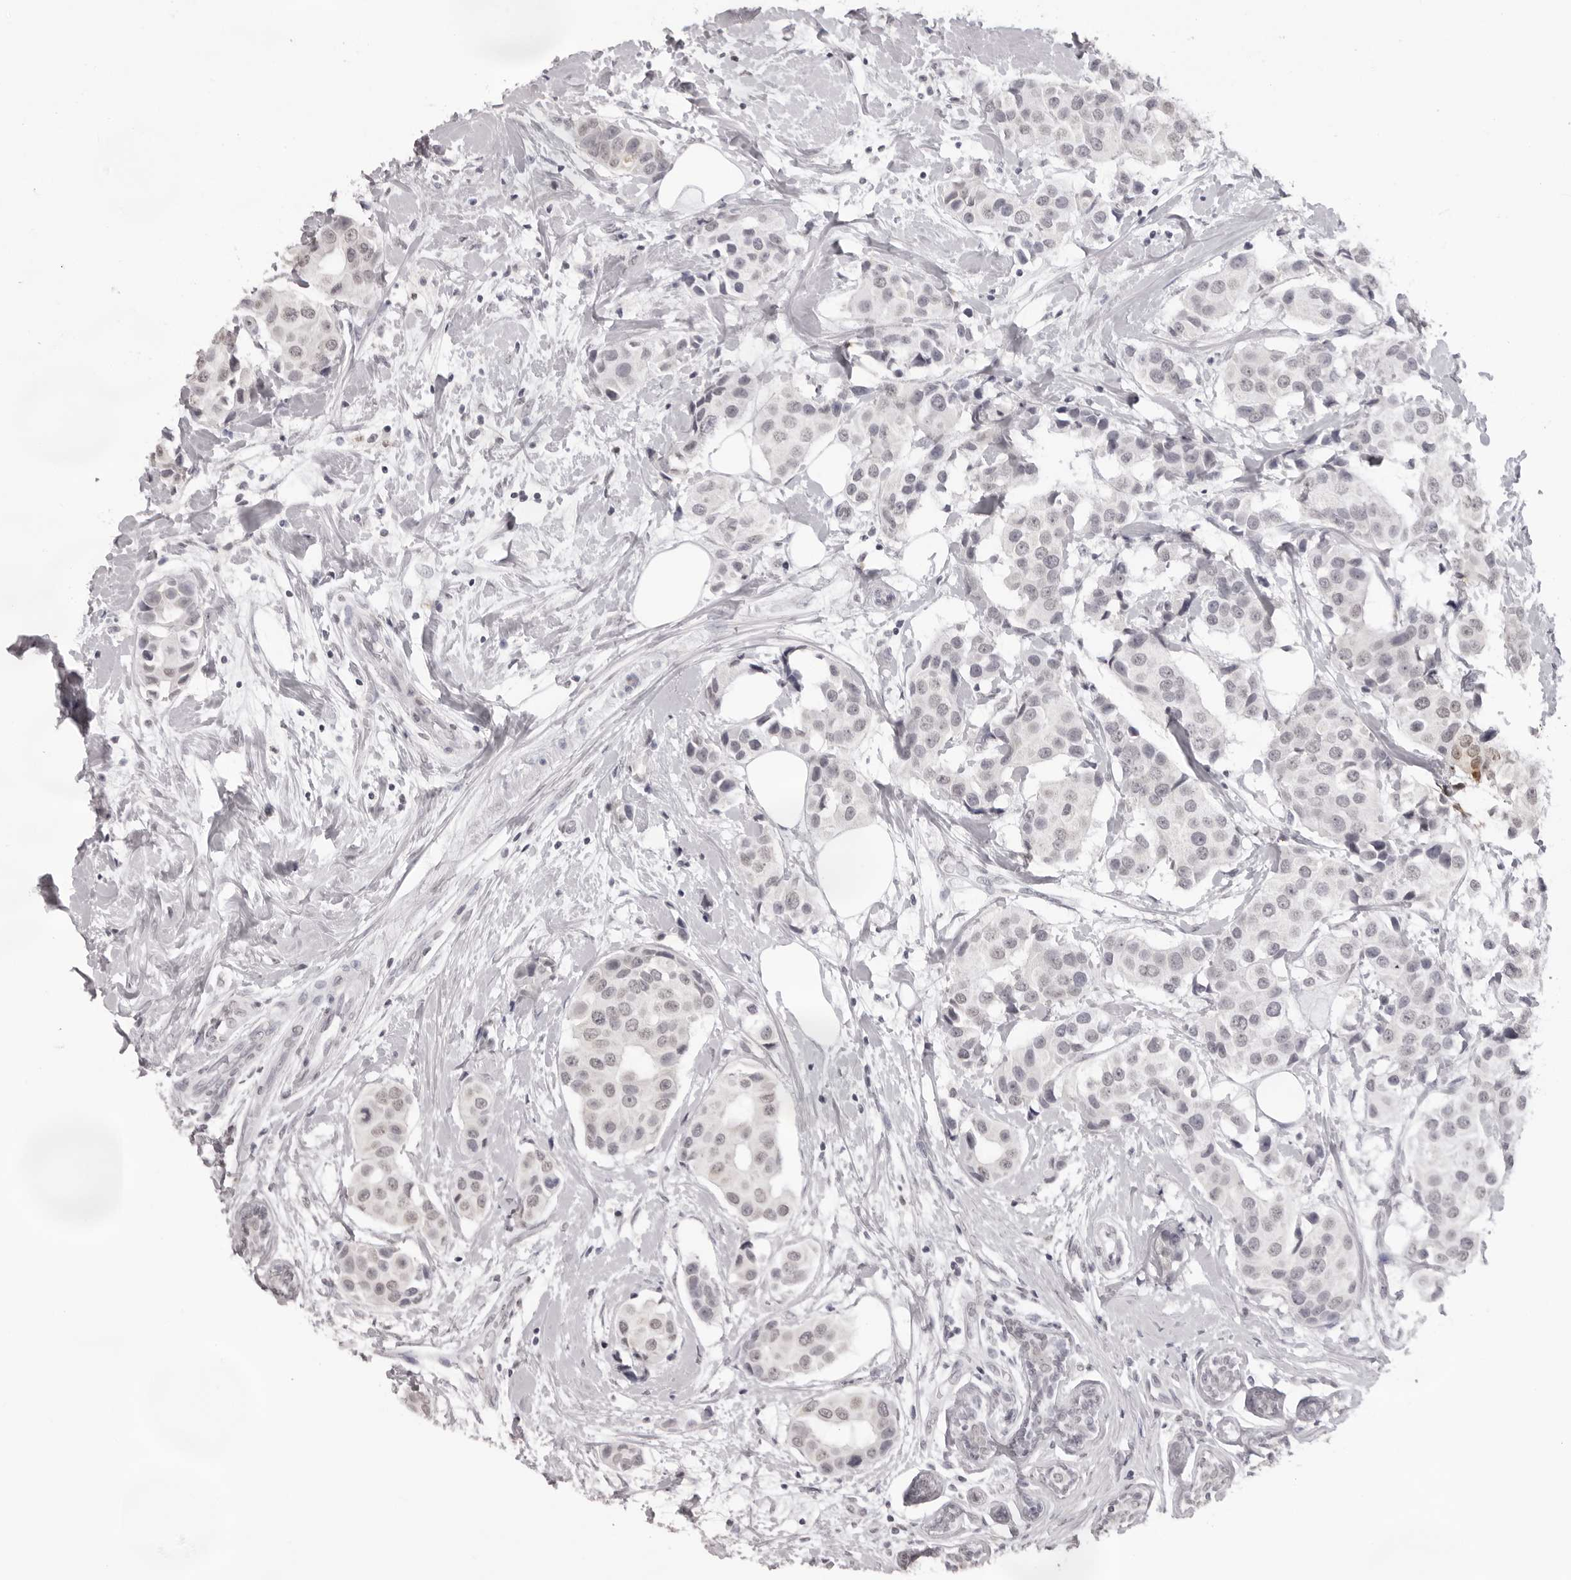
{"staining": {"intensity": "negative", "quantity": "none", "location": "none"}, "tissue": "breast cancer", "cell_type": "Tumor cells", "image_type": "cancer", "snomed": [{"axis": "morphology", "description": "Normal tissue, NOS"}, {"axis": "morphology", "description": "Duct carcinoma"}, {"axis": "topography", "description": "Breast"}], "caption": "An immunohistochemistry image of breast cancer is shown. There is no staining in tumor cells of breast cancer. The staining is performed using DAB brown chromogen with nuclei counter-stained in using hematoxylin.", "gene": "NTM", "patient": {"sex": "female", "age": 39}}